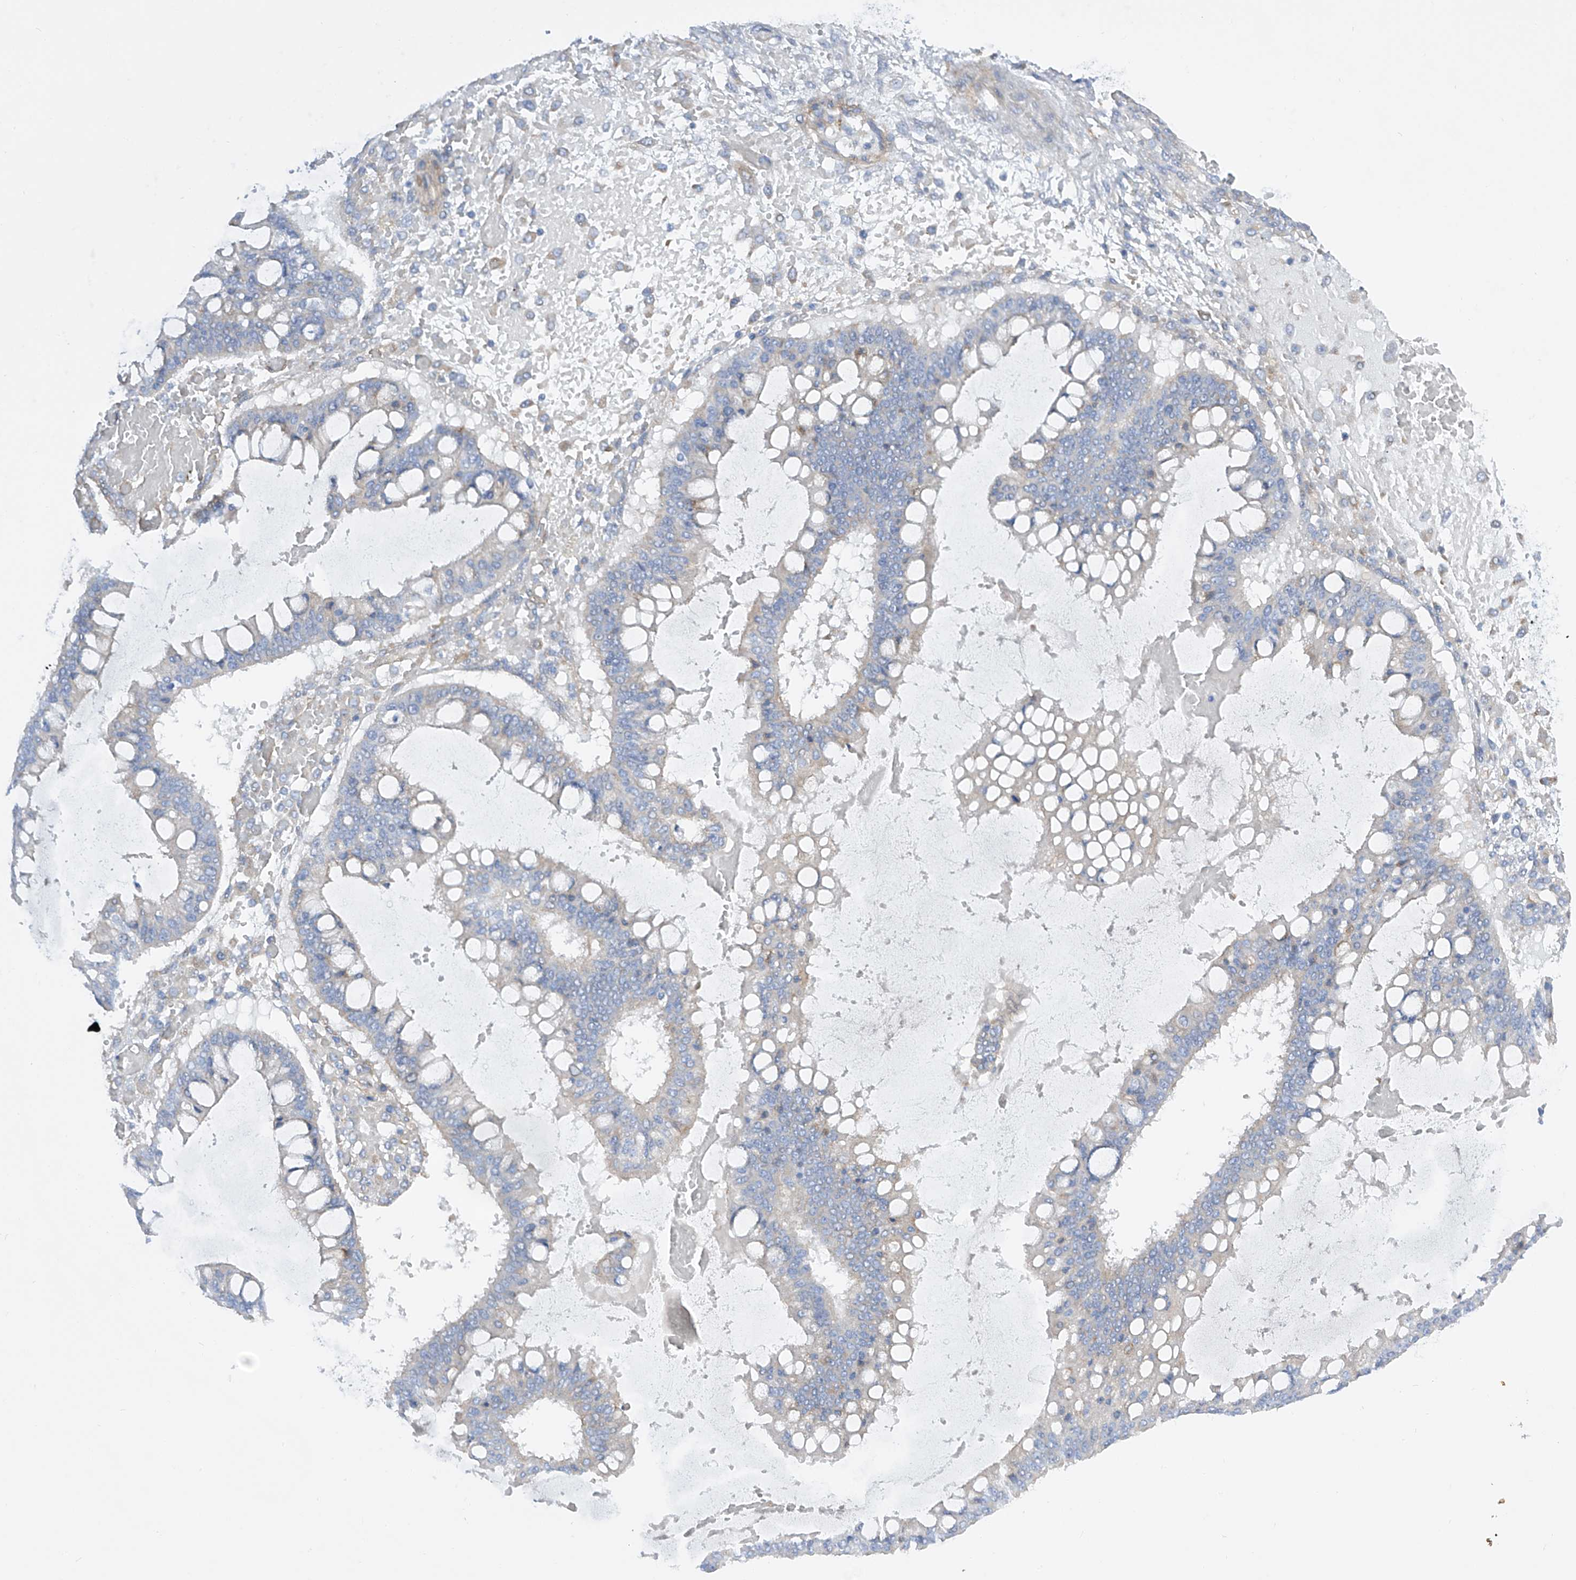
{"staining": {"intensity": "negative", "quantity": "none", "location": "none"}, "tissue": "ovarian cancer", "cell_type": "Tumor cells", "image_type": "cancer", "snomed": [{"axis": "morphology", "description": "Cystadenocarcinoma, mucinous, NOS"}, {"axis": "topography", "description": "Ovary"}], "caption": "The immunohistochemistry micrograph has no significant expression in tumor cells of ovarian mucinous cystadenocarcinoma tissue.", "gene": "LCA5", "patient": {"sex": "female", "age": 73}}